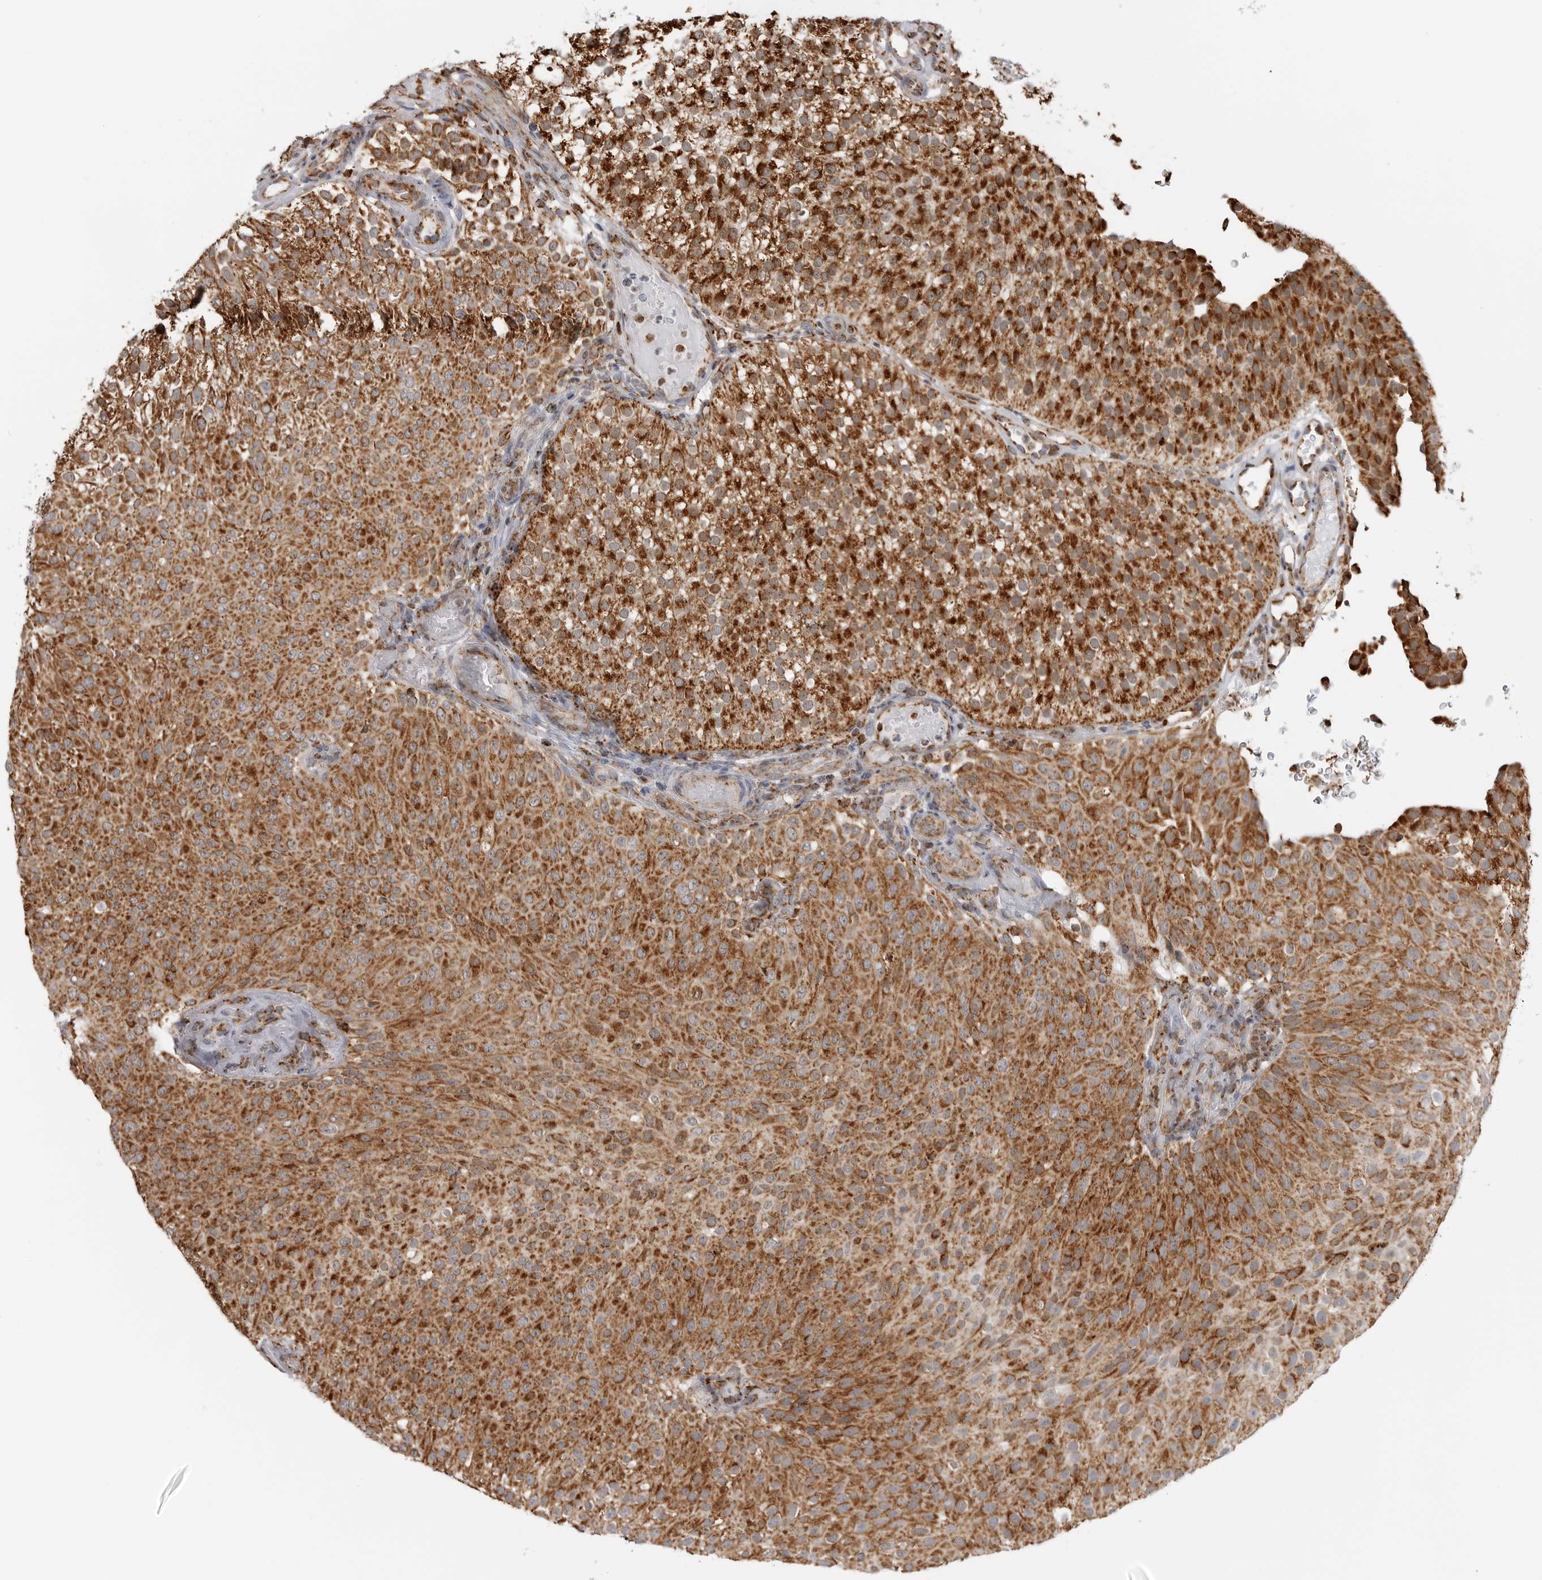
{"staining": {"intensity": "strong", "quantity": ">75%", "location": "cytoplasmic/membranous"}, "tissue": "urothelial cancer", "cell_type": "Tumor cells", "image_type": "cancer", "snomed": [{"axis": "morphology", "description": "Urothelial carcinoma, Low grade"}, {"axis": "topography", "description": "Urinary bladder"}], "caption": "Urothelial cancer was stained to show a protein in brown. There is high levels of strong cytoplasmic/membranous staining in about >75% of tumor cells. Nuclei are stained in blue.", "gene": "COX5A", "patient": {"sex": "male", "age": 78}}